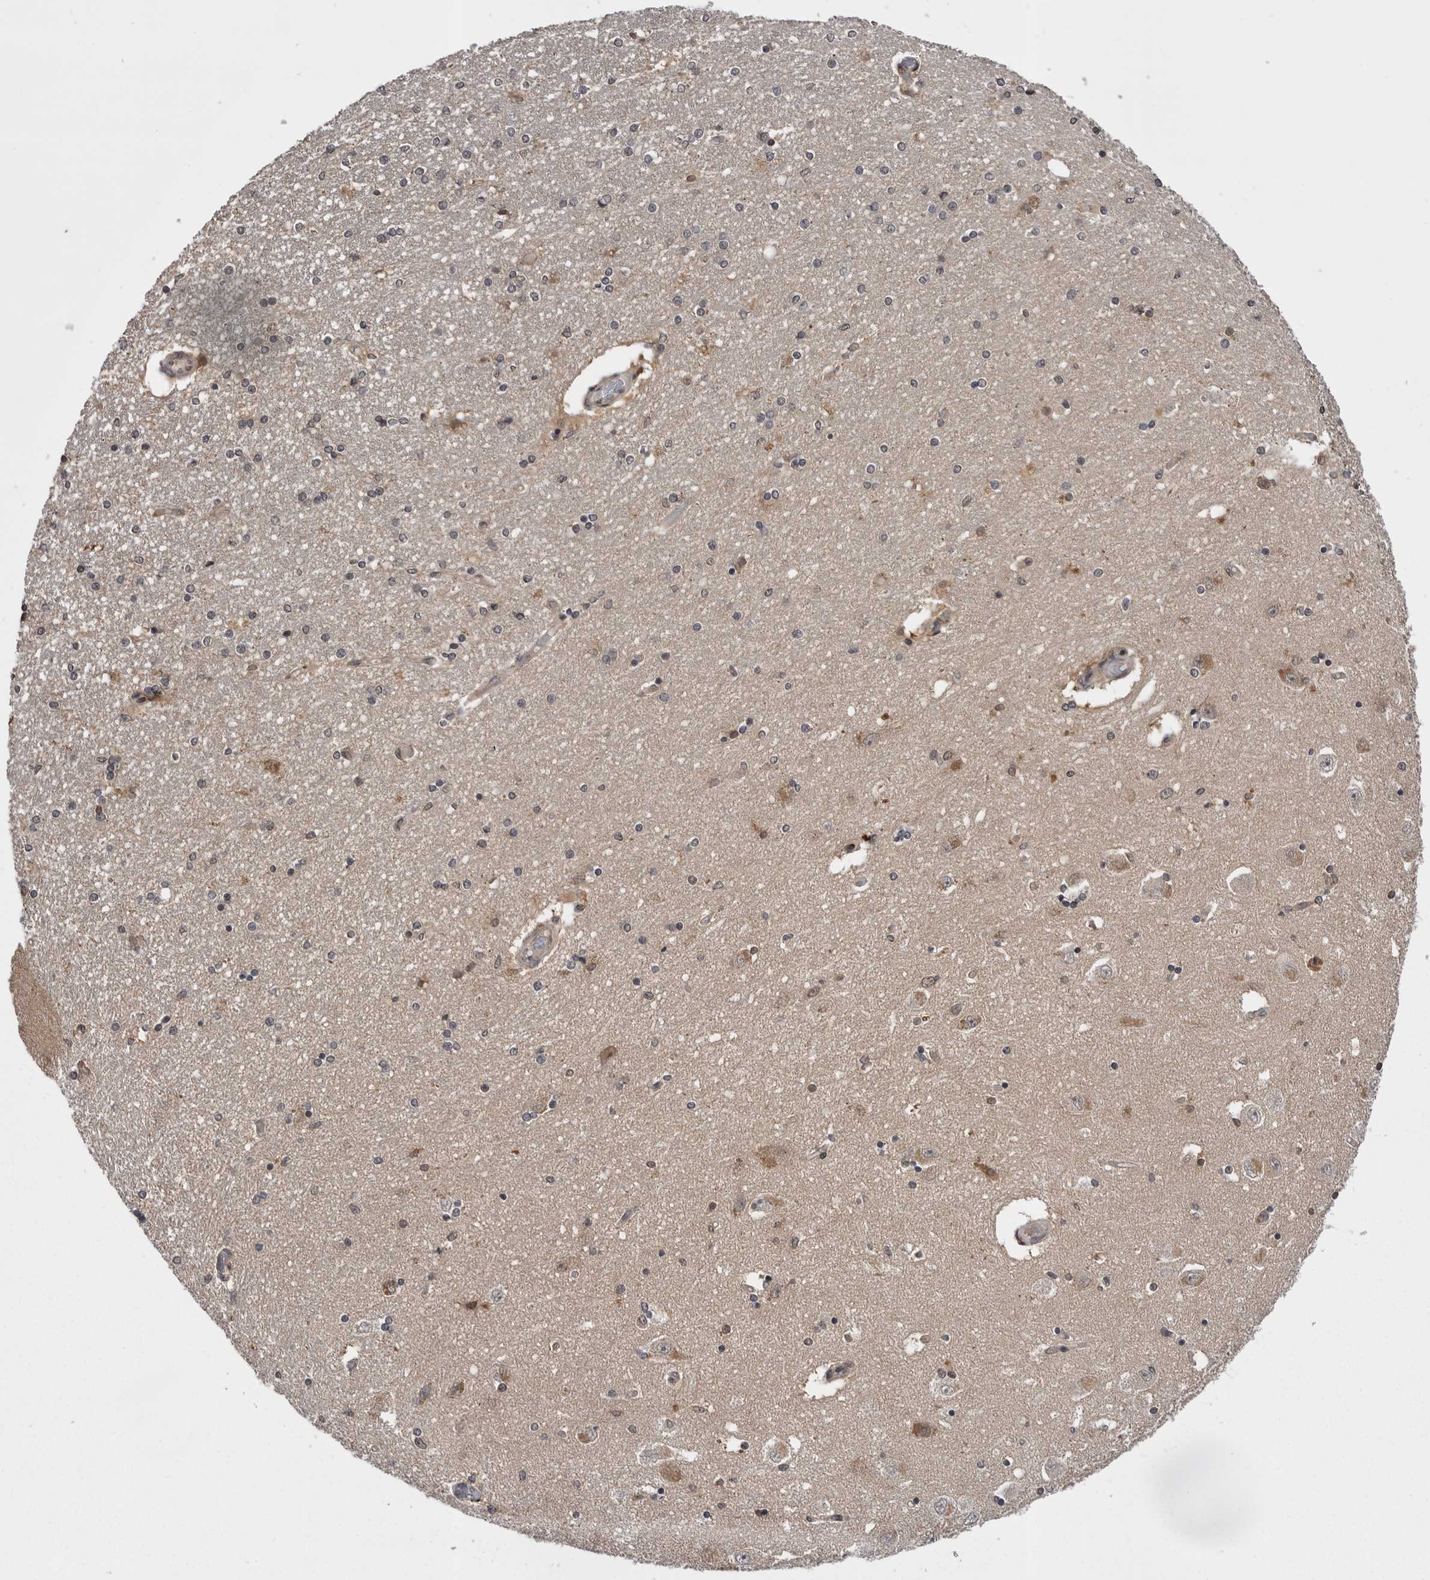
{"staining": {"intensity": "moderate", "quantity": "<25%", "location": "cytoplasmic/membranous"}, "tissue": "hippocampus", "cell_type": "Glial cells", "image_type": "normal", "snomed": [{"axis": "morphology", "description": "Normal tissue, NOS"}, {"axis": "topography", "description": "Hippocampus"}], "caption": "The immunohistochemical stain labels moderate cytoplasmic/membranous expression in glial cells of normal hippocampus. (IHC, brightfield microscopy, high magnification).", "gene": "AOAH", "patient": {"sex": "female", "age": 54}}